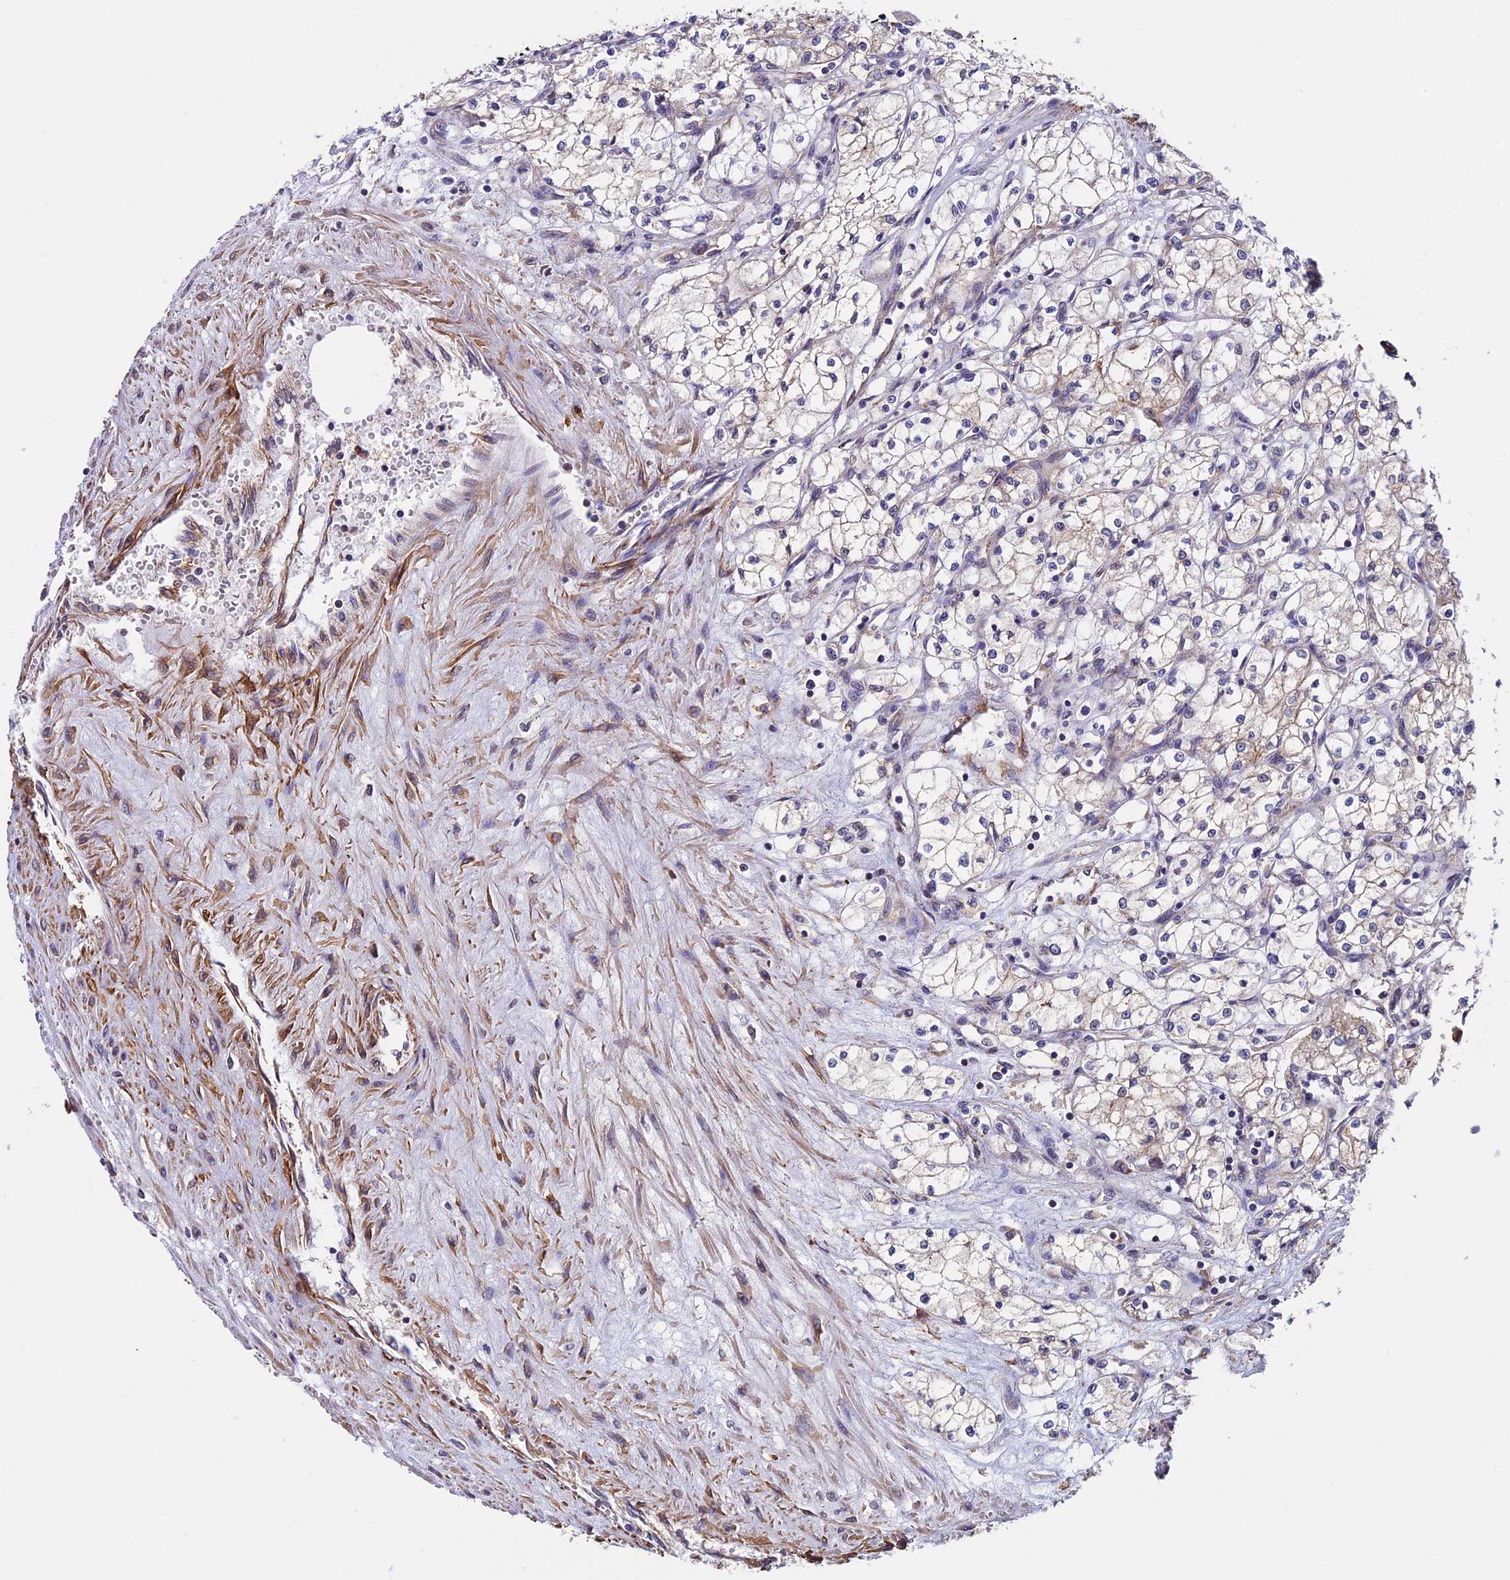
{"staining": {"intensity": "weak", "quantity": "<25%", "location": "cytoplasmic/membranous"}, "tissue": "renal cancer", "cell_type": "Tumor cells", "image_type": "cancer", "snomed": [{"axis": "morphology", "description": "Adenocarcinoma, NOS"}, {"axis": "topography", "description": "Kidney"}], "caption": "High power microscopy image of an IHC photomicrograph of adenocarcinoma (renal), revealing no significant positivity in tumor cells.", "gene": "SLC9A5", "patient": {"sex": "male", "age": 59}}